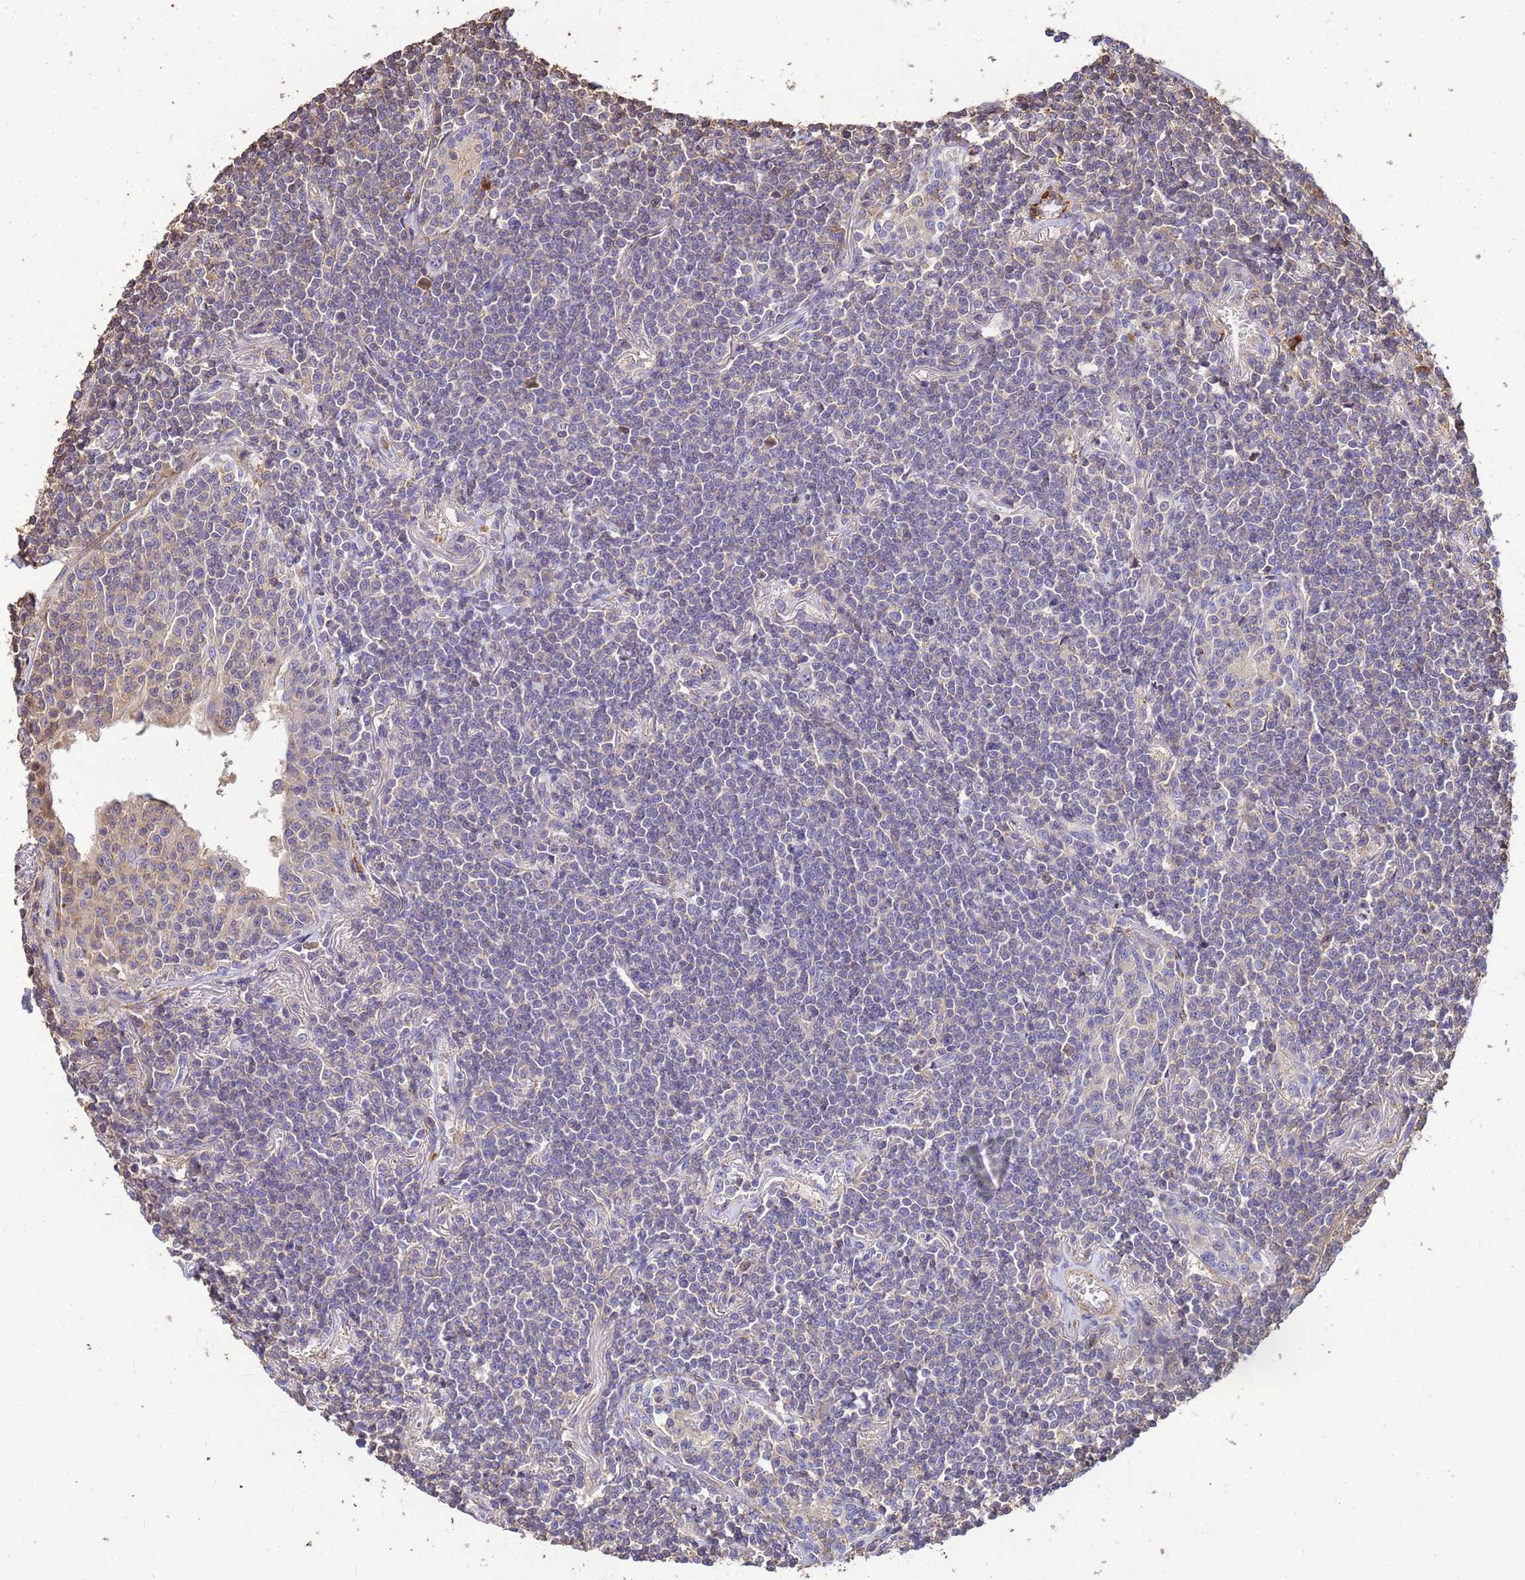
{"staining": {"intensity": "negative", "quantity": "none", "location": "none"}, "tissue": "lymphoma", "cell_type": "Tumor cells", "image_type": "cancer", "snomed": [{"axis": "morphology", "description": "Malignant lymphoma, non-Hodgkin's type, Low grade"}, {"axis": "topography", "description": "Lung"}], "caption": "A histopathology image of lymphoma stained for a protein reveals no brown staining in tumor cells.", "gene": "WDR64", "patient": {"sex": "female", "age": 71}}